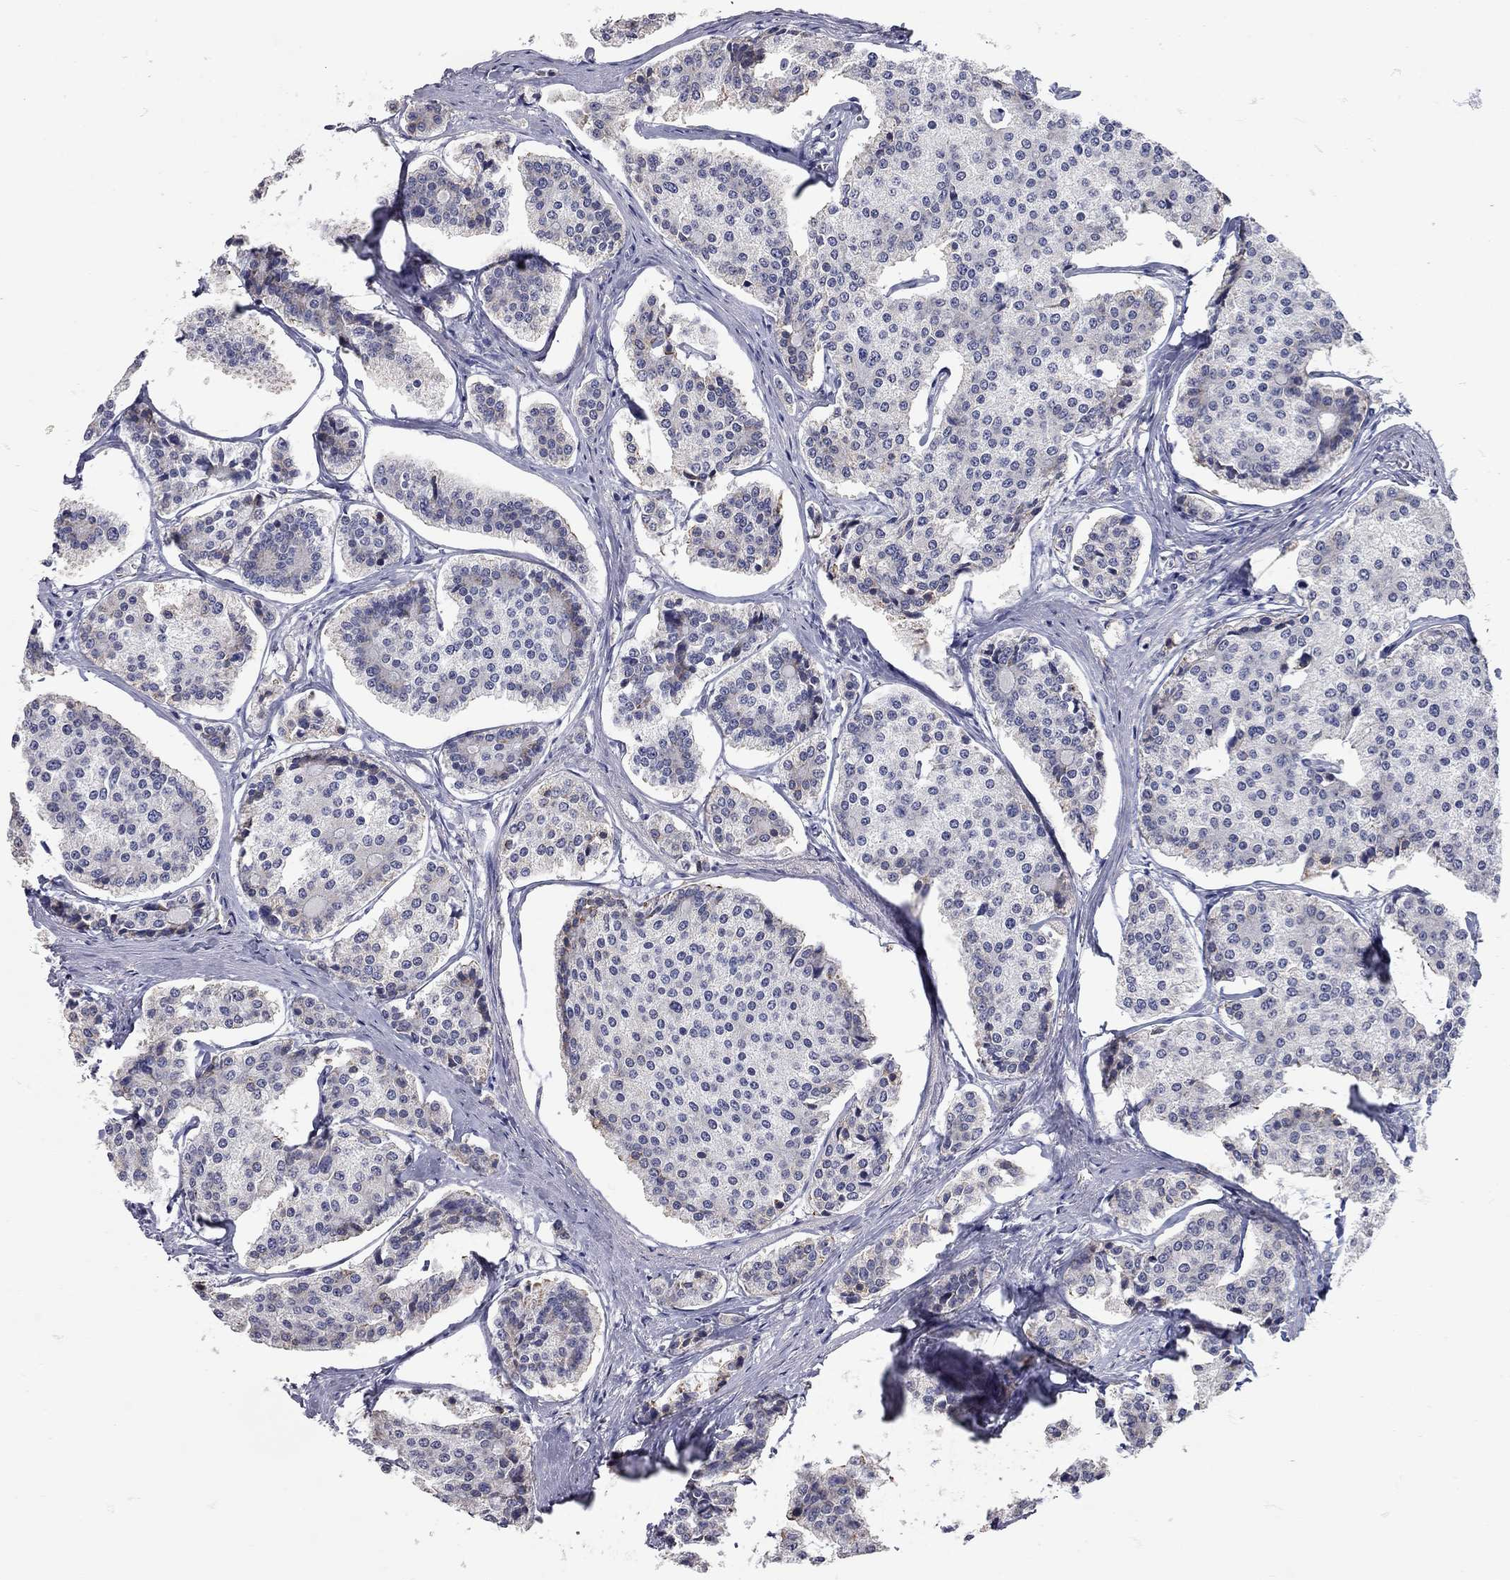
{"staining": {"intensity": "negative", "quantity": "none", "location": "none"}, "tissue": "carcinoid", "cell_type": "Tumor cells", "image_type": "cancer", "snomed": [{"axis": "morphology", "description": "Carcinoid, malignant, NOS"}, {"axis": "topography", "description": "Small intestine"}], "caption": "This is a image of IHC staining of malignant carcinoid, which shows no expression in tumor cells. (DAB (3,3'-diaminobenzidine) immunohistochemistry visualized using brightfield microscopy, high magnification).", "gene": "XAGE2", "patient": {"sex": "female", "age": 65}}